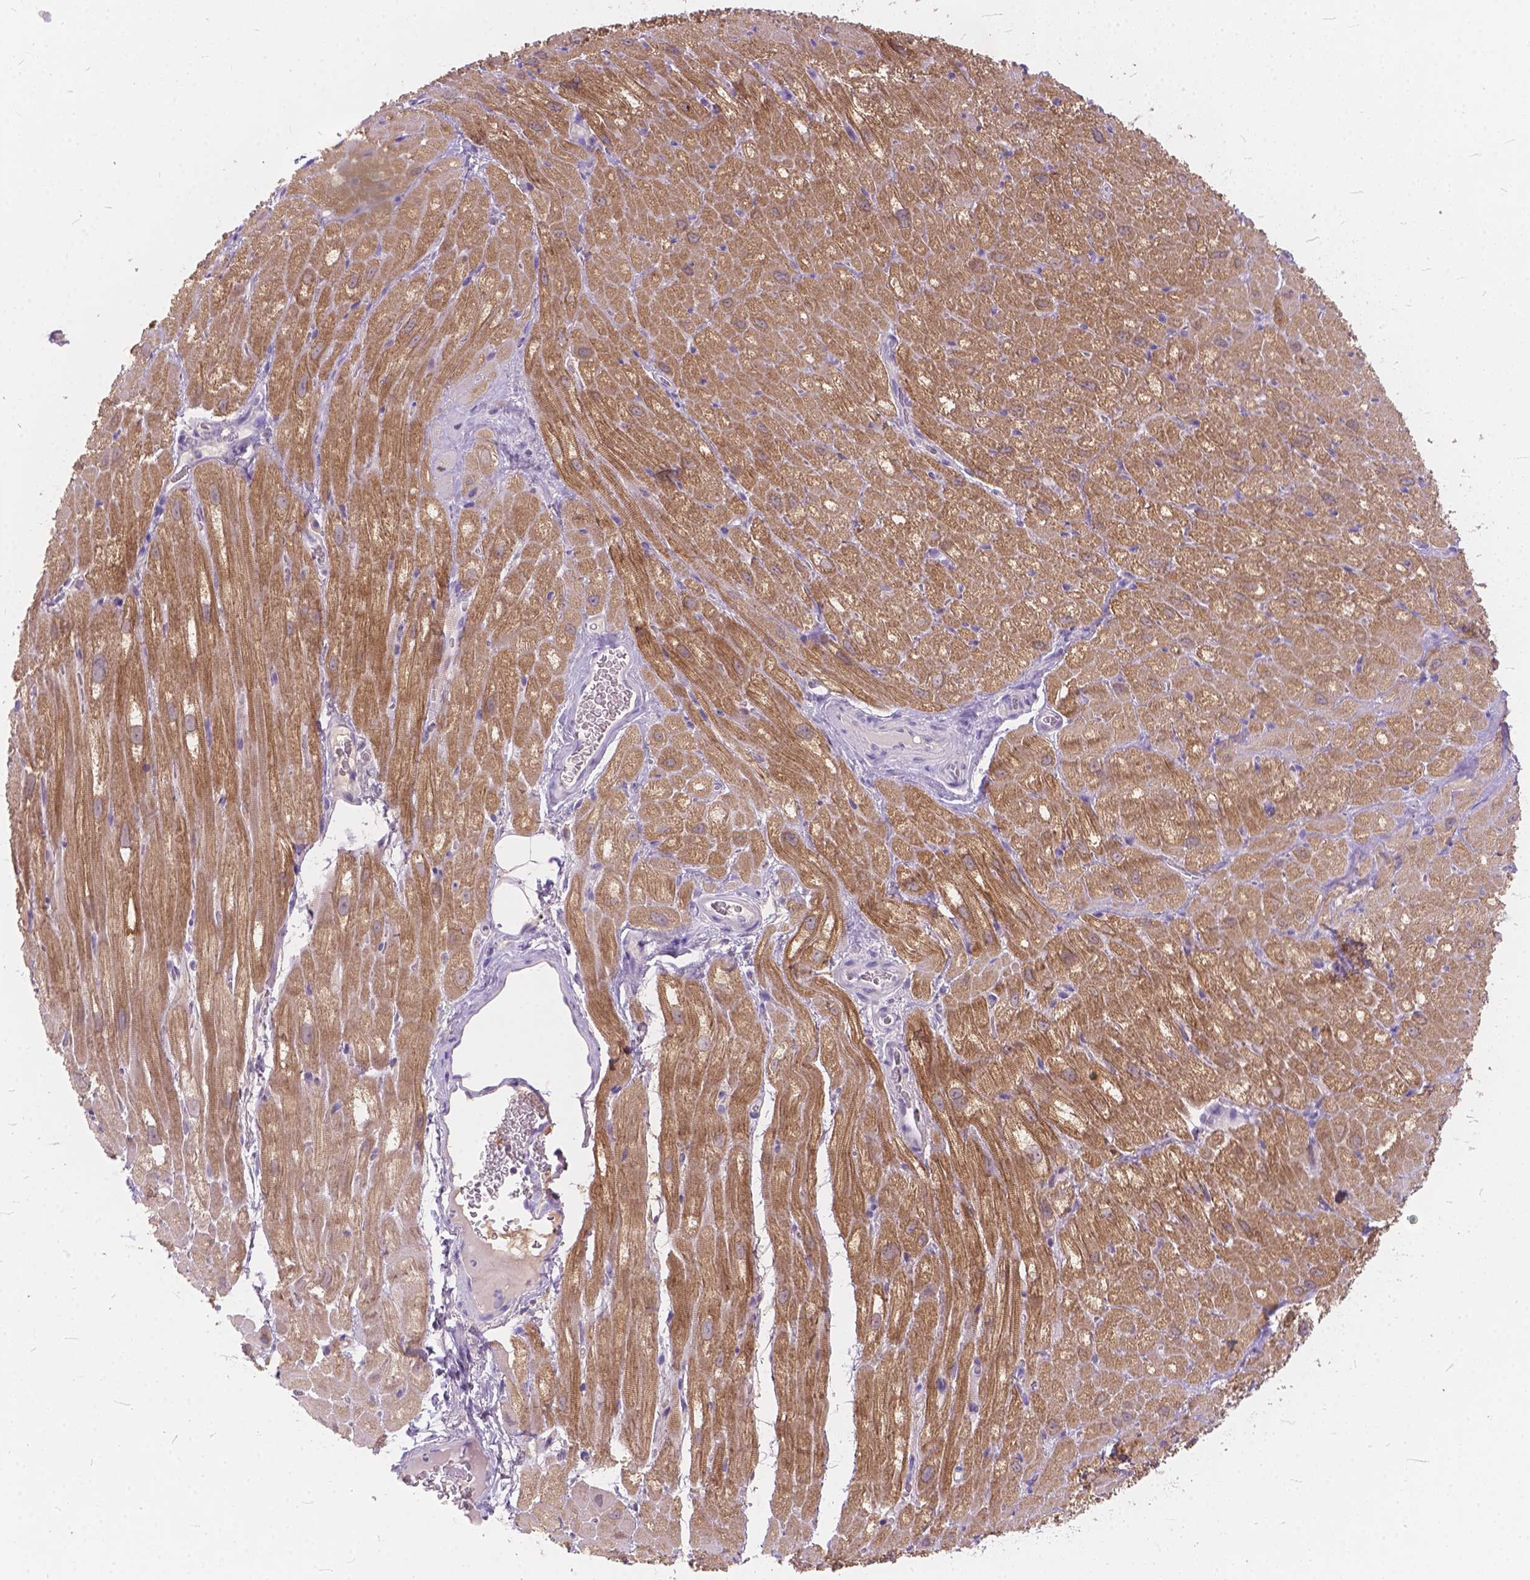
{"staining": {"intensity": "moderate", "quantity": "<25%", "location": "cytoplasmic/membranous"}, "tissue": "heart muscle", "cell_type": "Cardiomyocytes", "image_type": "normal", "snomed": [{"axis": "morphology", "description": "Normal tissue, NOS"}, {"axis": "topography", "description": "Heart"}], "caption": "Immunohistochemical staining of normal heart muscle demonstrates <25% levels of moderate cytoplasmic/membranous protein expression in about <25% of cardiomyocytes.", "gene": "PEX11G", "patient": {"sex": "male", "age": 61}}